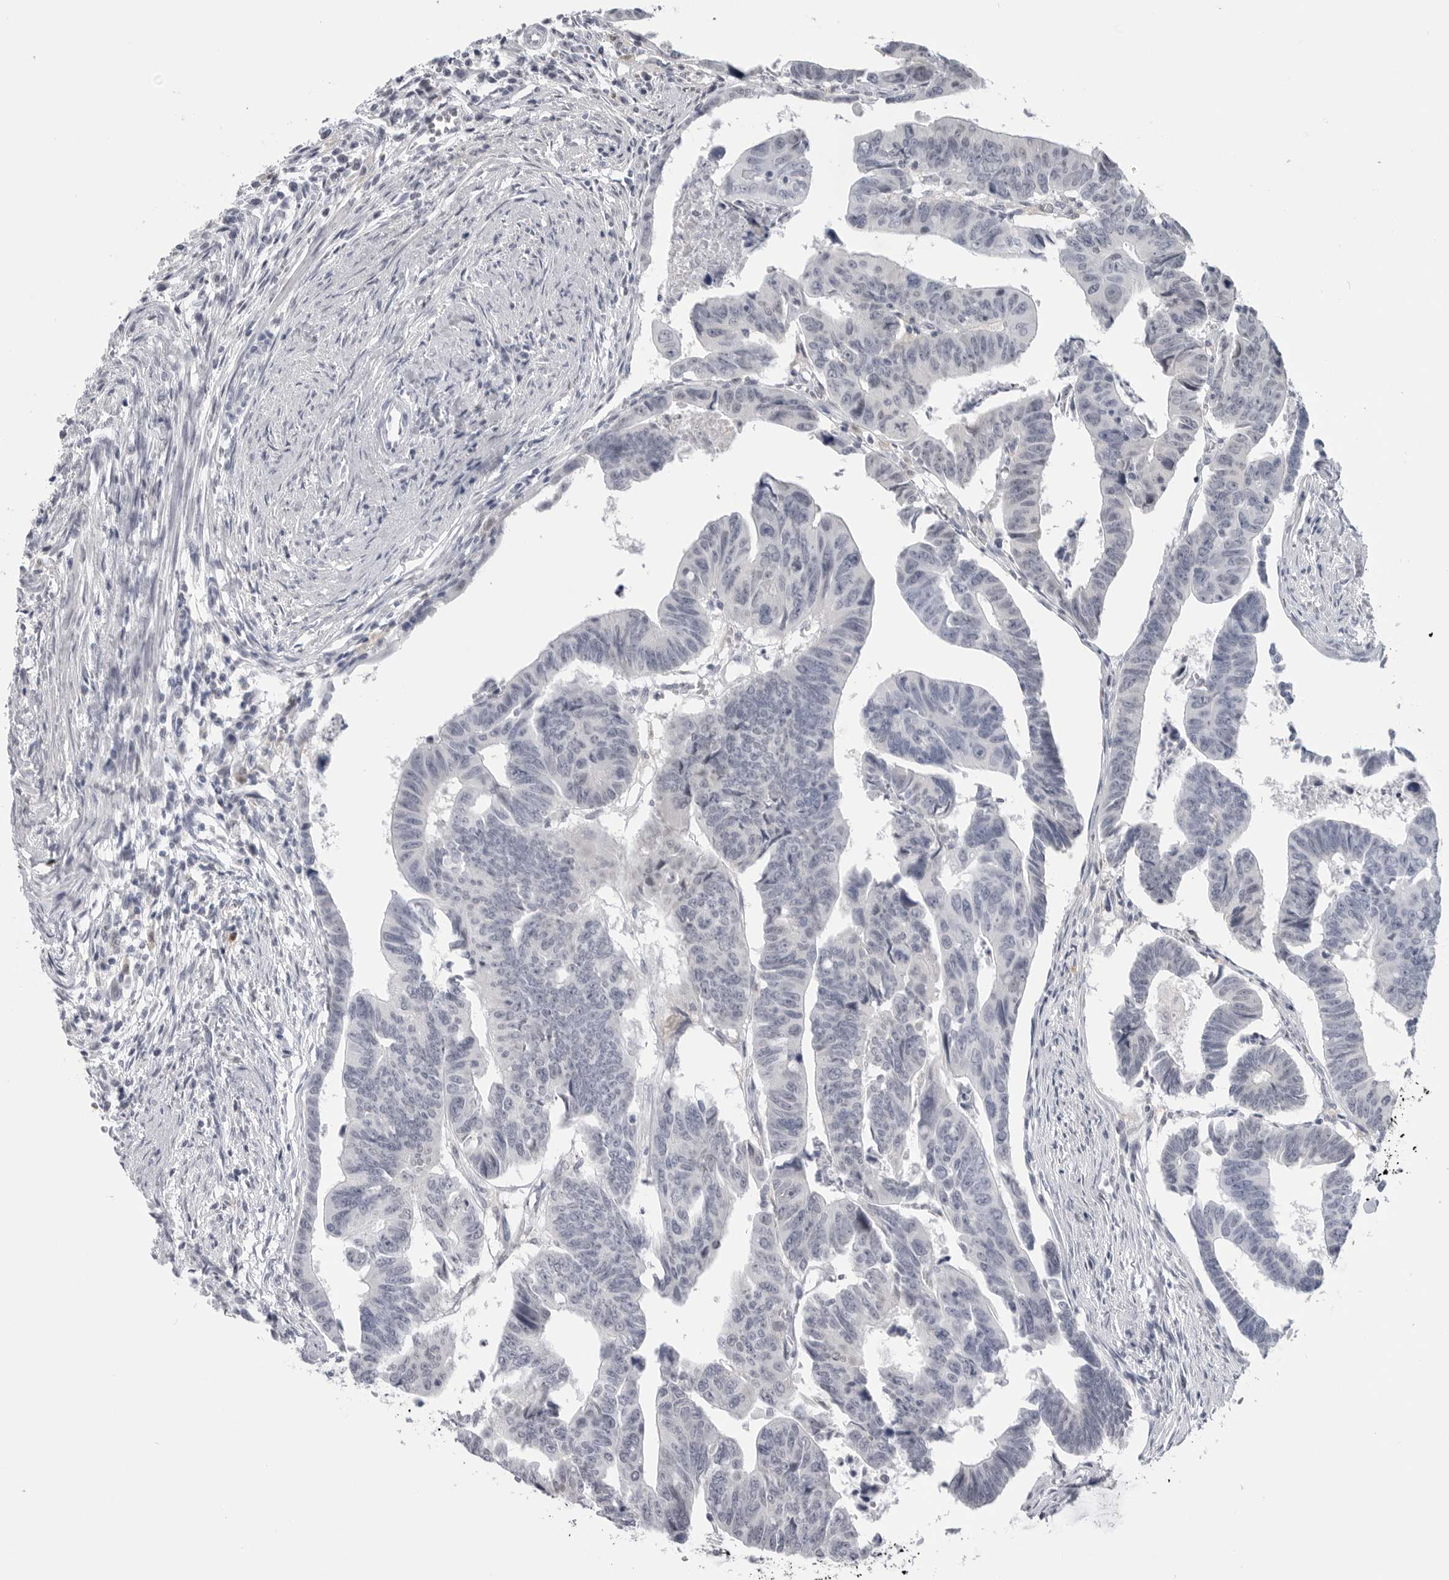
{"staining": {"intensity": "negative", "quantity": "none", "location": "none"}, "tissue": "colorectal cancer", "cell_type": "Tumor cells", "image_type": "cancer", "snomed": [{"axis": "morphology", "description": "Adenocarcinoma, NOS"}, {"axis": "topography", "description": "Rectum"}], "caption": "IHC of colorectal adenocarcinoma displays no expression in tumor cells.", "gene": "PNPO", "patient": {"sex": "female", "age": 65}}